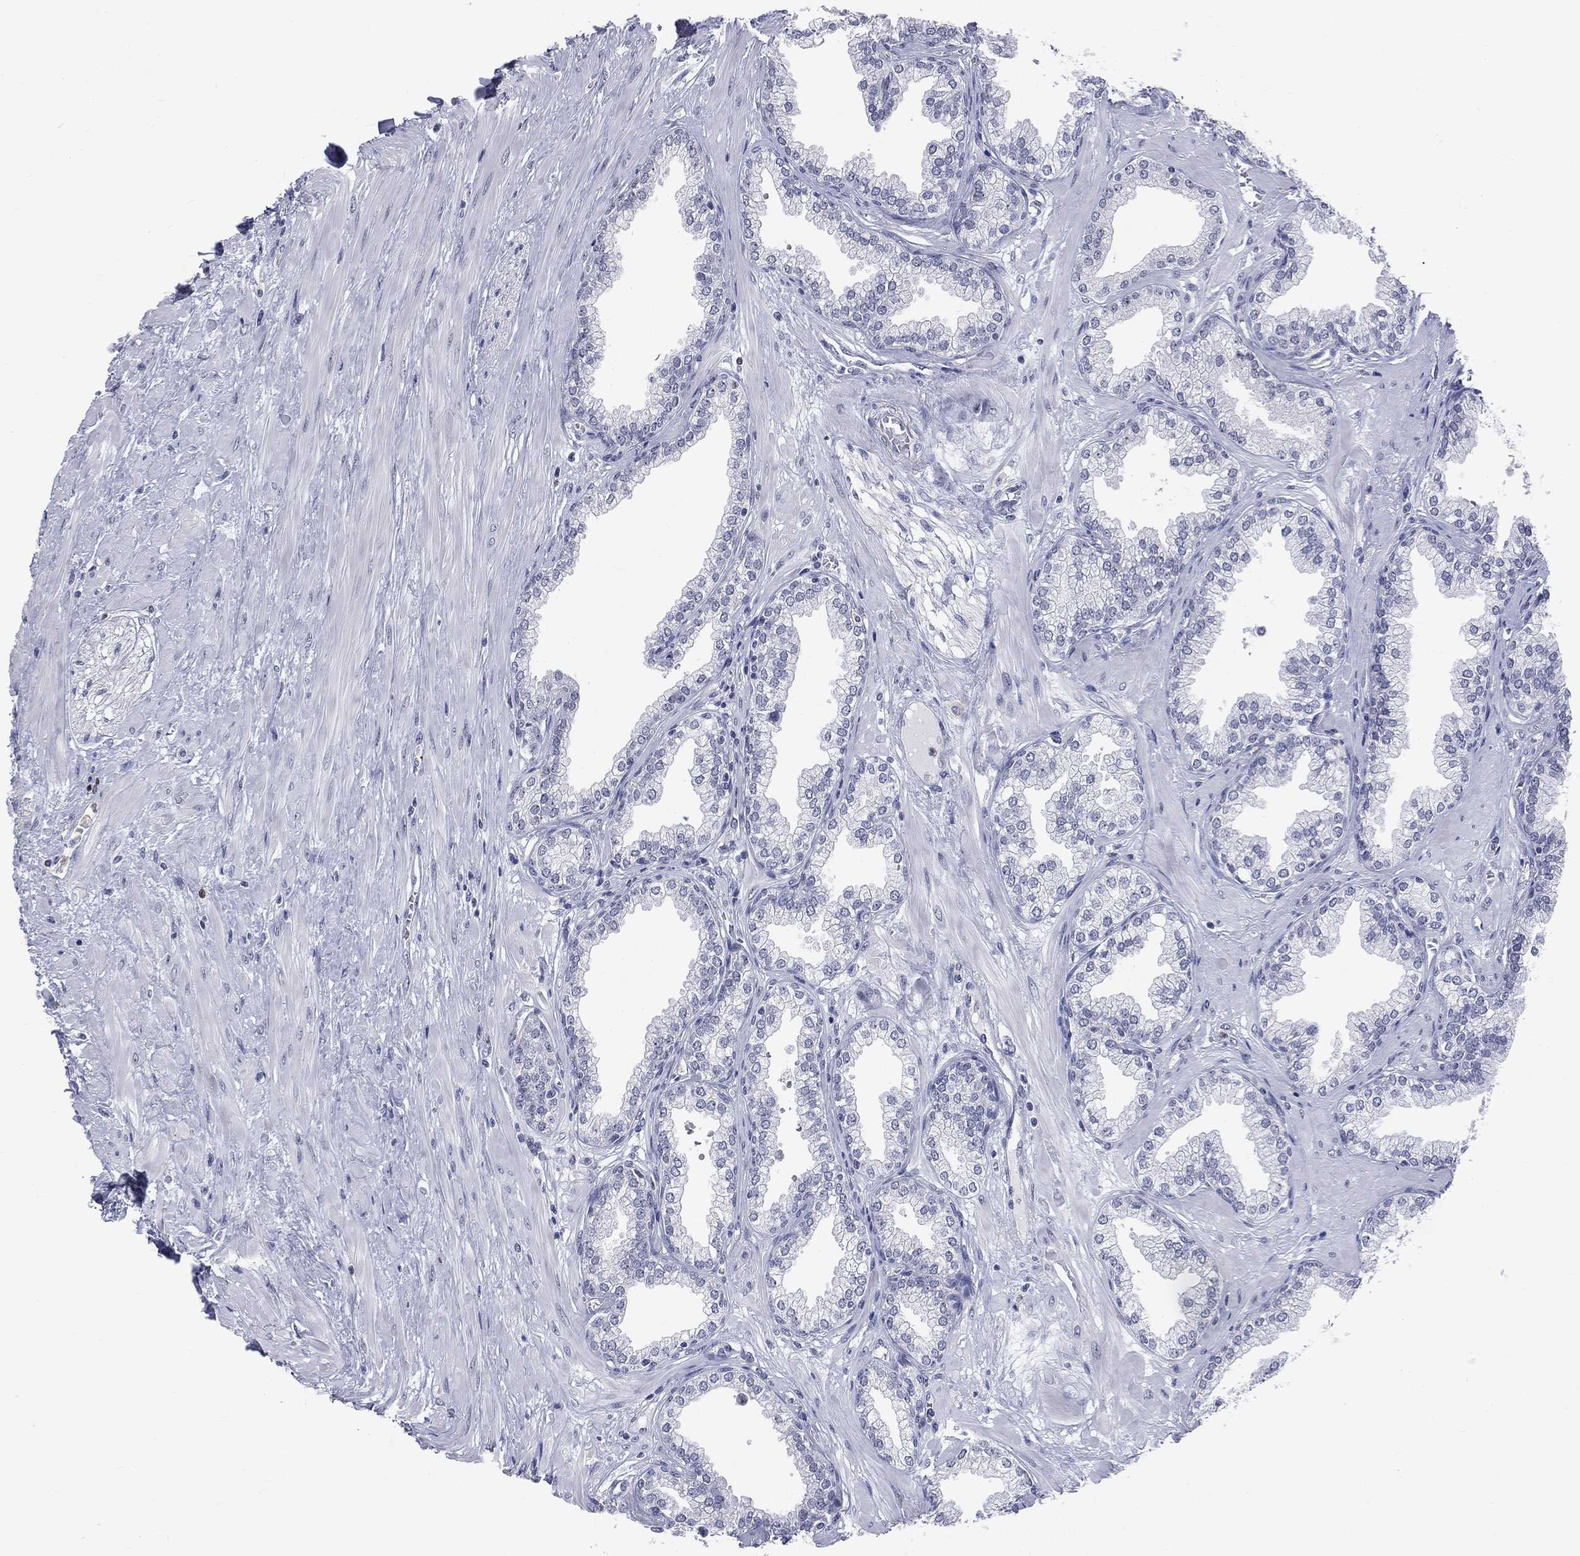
{"staining": {"intensity": "negative", "quantity": "none", "location": "none"}, "tissue": "prostate", "cell_type": "Glandular cells", "image_type": "normal", "snomed": [{"axis": "morphology", "description": "Normal tissue, NOS"}, {"axis": "topography", "description": "Prostate"}], "caption": "Glandular cells are negative for protein expression in unremarkable human prostate. (DAB (3,3'-diaminobenzidine) immunohistochemistry, high magnification).", "gene": "CD22", "patient": {"sex": "male", "age": 64}}